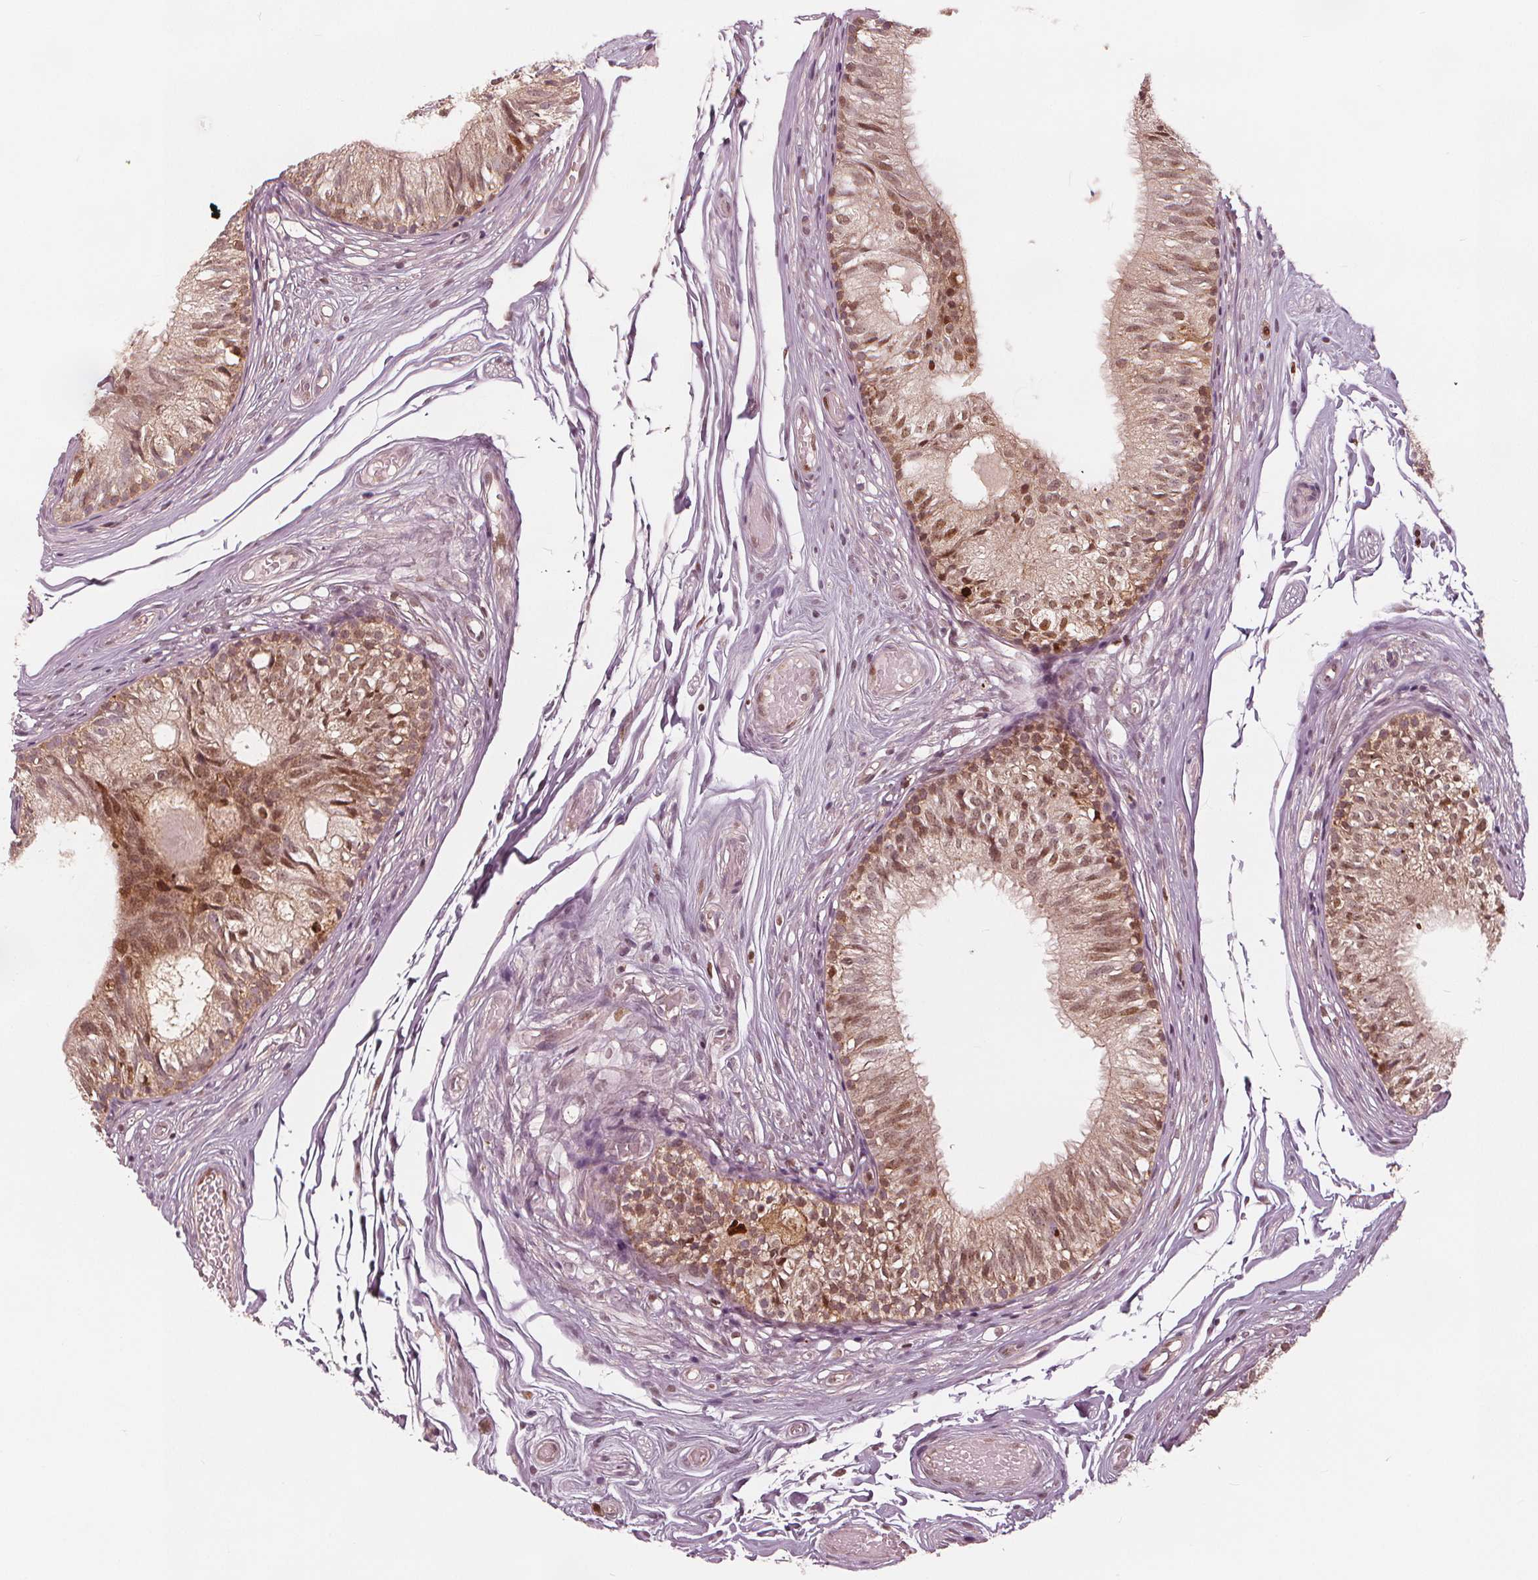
{"staining": {"intensity": "moderate", "quantity": ">75%", "location": "cytoplasmic/membranous,nuclear"}, "tissue": "epididymis", "cell_type": "Glandular cells", "image_type": "normal", "snomed": [{"axis": "morphology", "description": "Normal tissue, NOS"}, {"axis": "topography", "description": "Epididymis"}], "caption": "Immunohistochemistry (DAB (3,3'-diaminobenzidine)) staining of normal human epididymis exhibits moderate cytoplasmic/membranous,nuclear protein staining in about >75% of glandular cells.", "gene": "SQSTM1", "patient": {"sex": "male", "age": 29}}